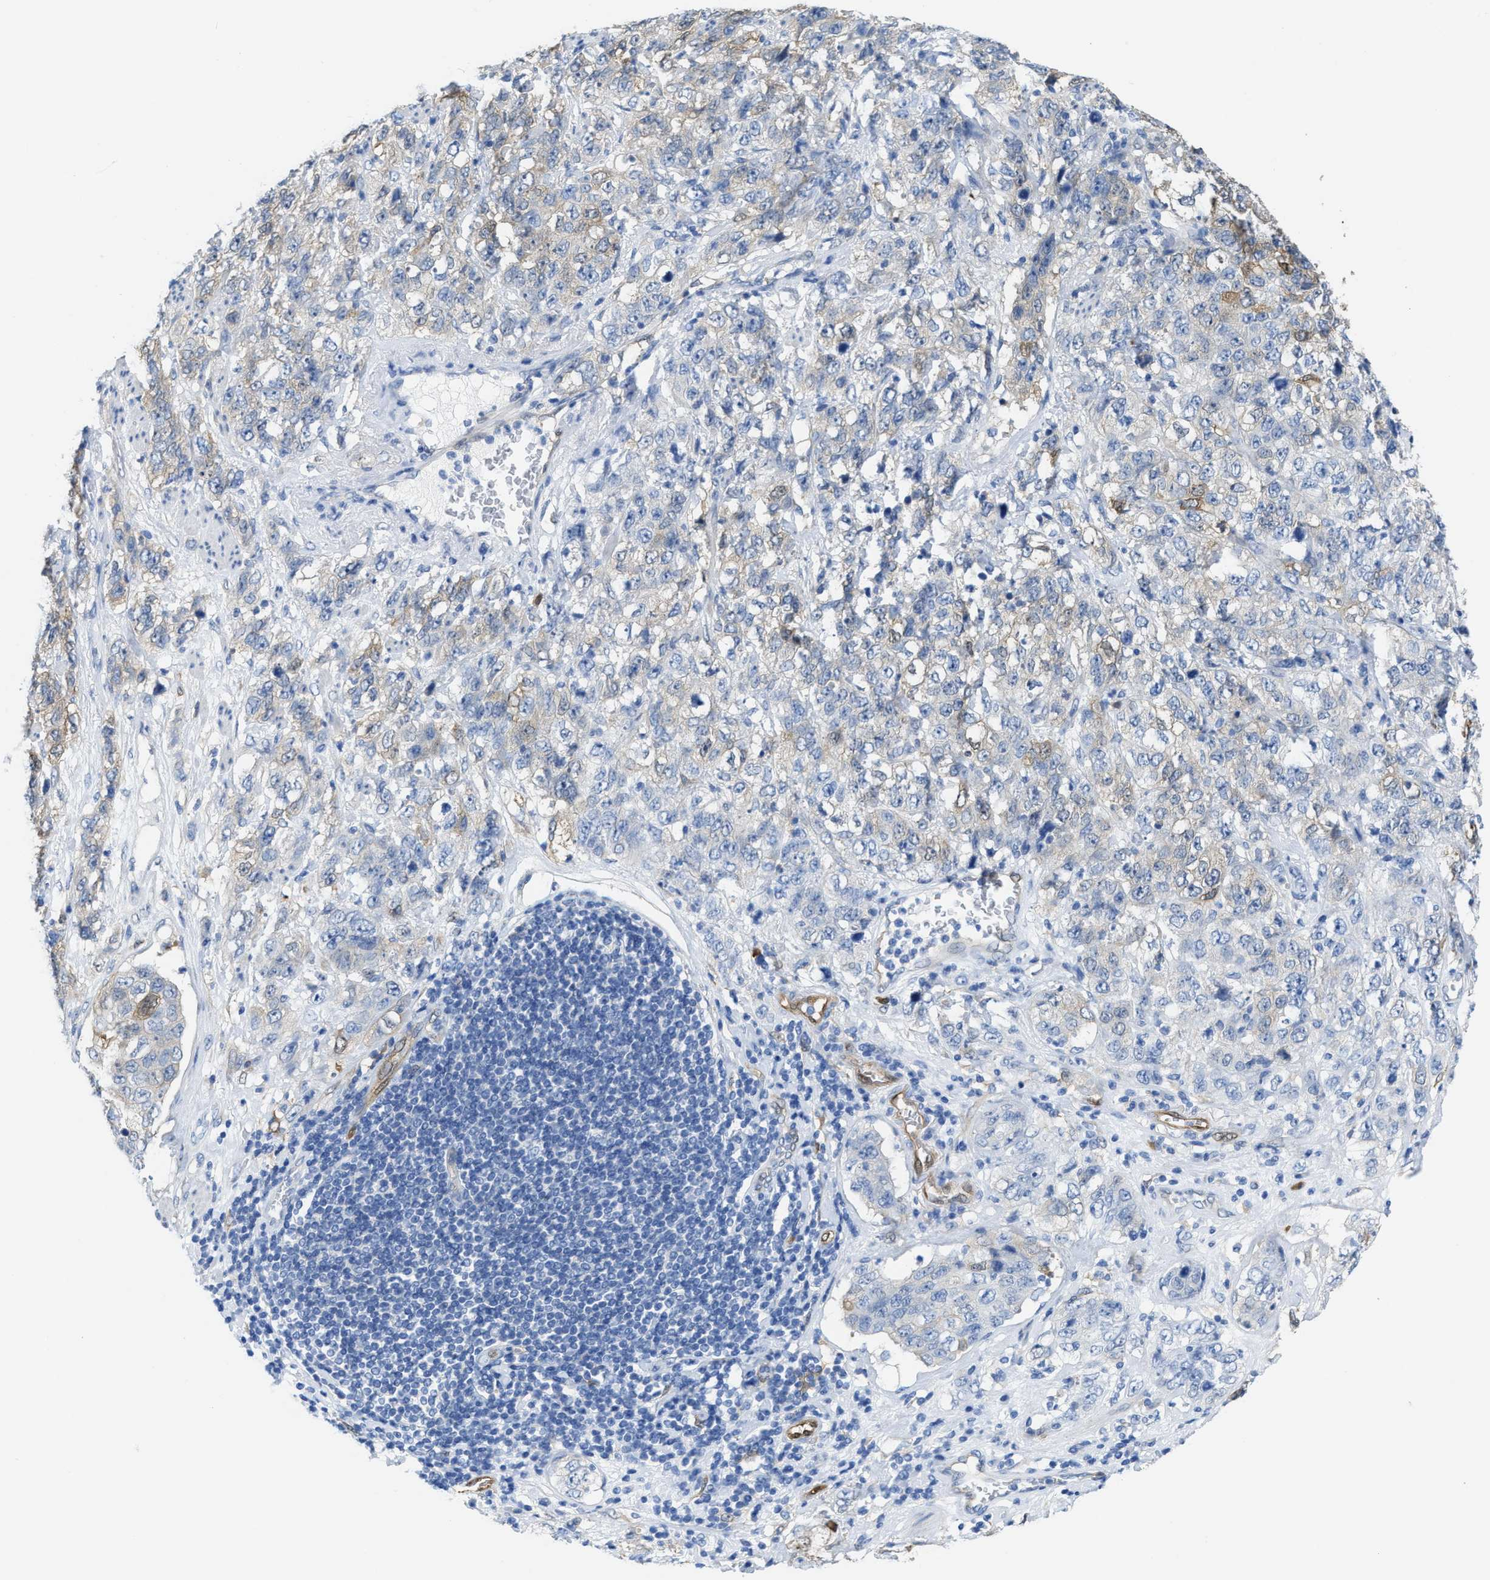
{"staining": {"intensity": "weak", "quantity": "<25%", "location": "cytoplasmic/membranous"}, "tissue": "stomach cancer", "cell_type": "Tumor cells", "image_type": "cancer", "snomed": [{"axis": "morphology", "description": "Adenocarcinoma, NOS"}, {"axis": "topography", "description": "Stomach"}], "caption": "Stomach adenocarcinoma was stained to show a protein in brown. There is no significant expression in tumor cells.", "gene": "ASS1", "patient": {"sex": "male", "age": 48}}